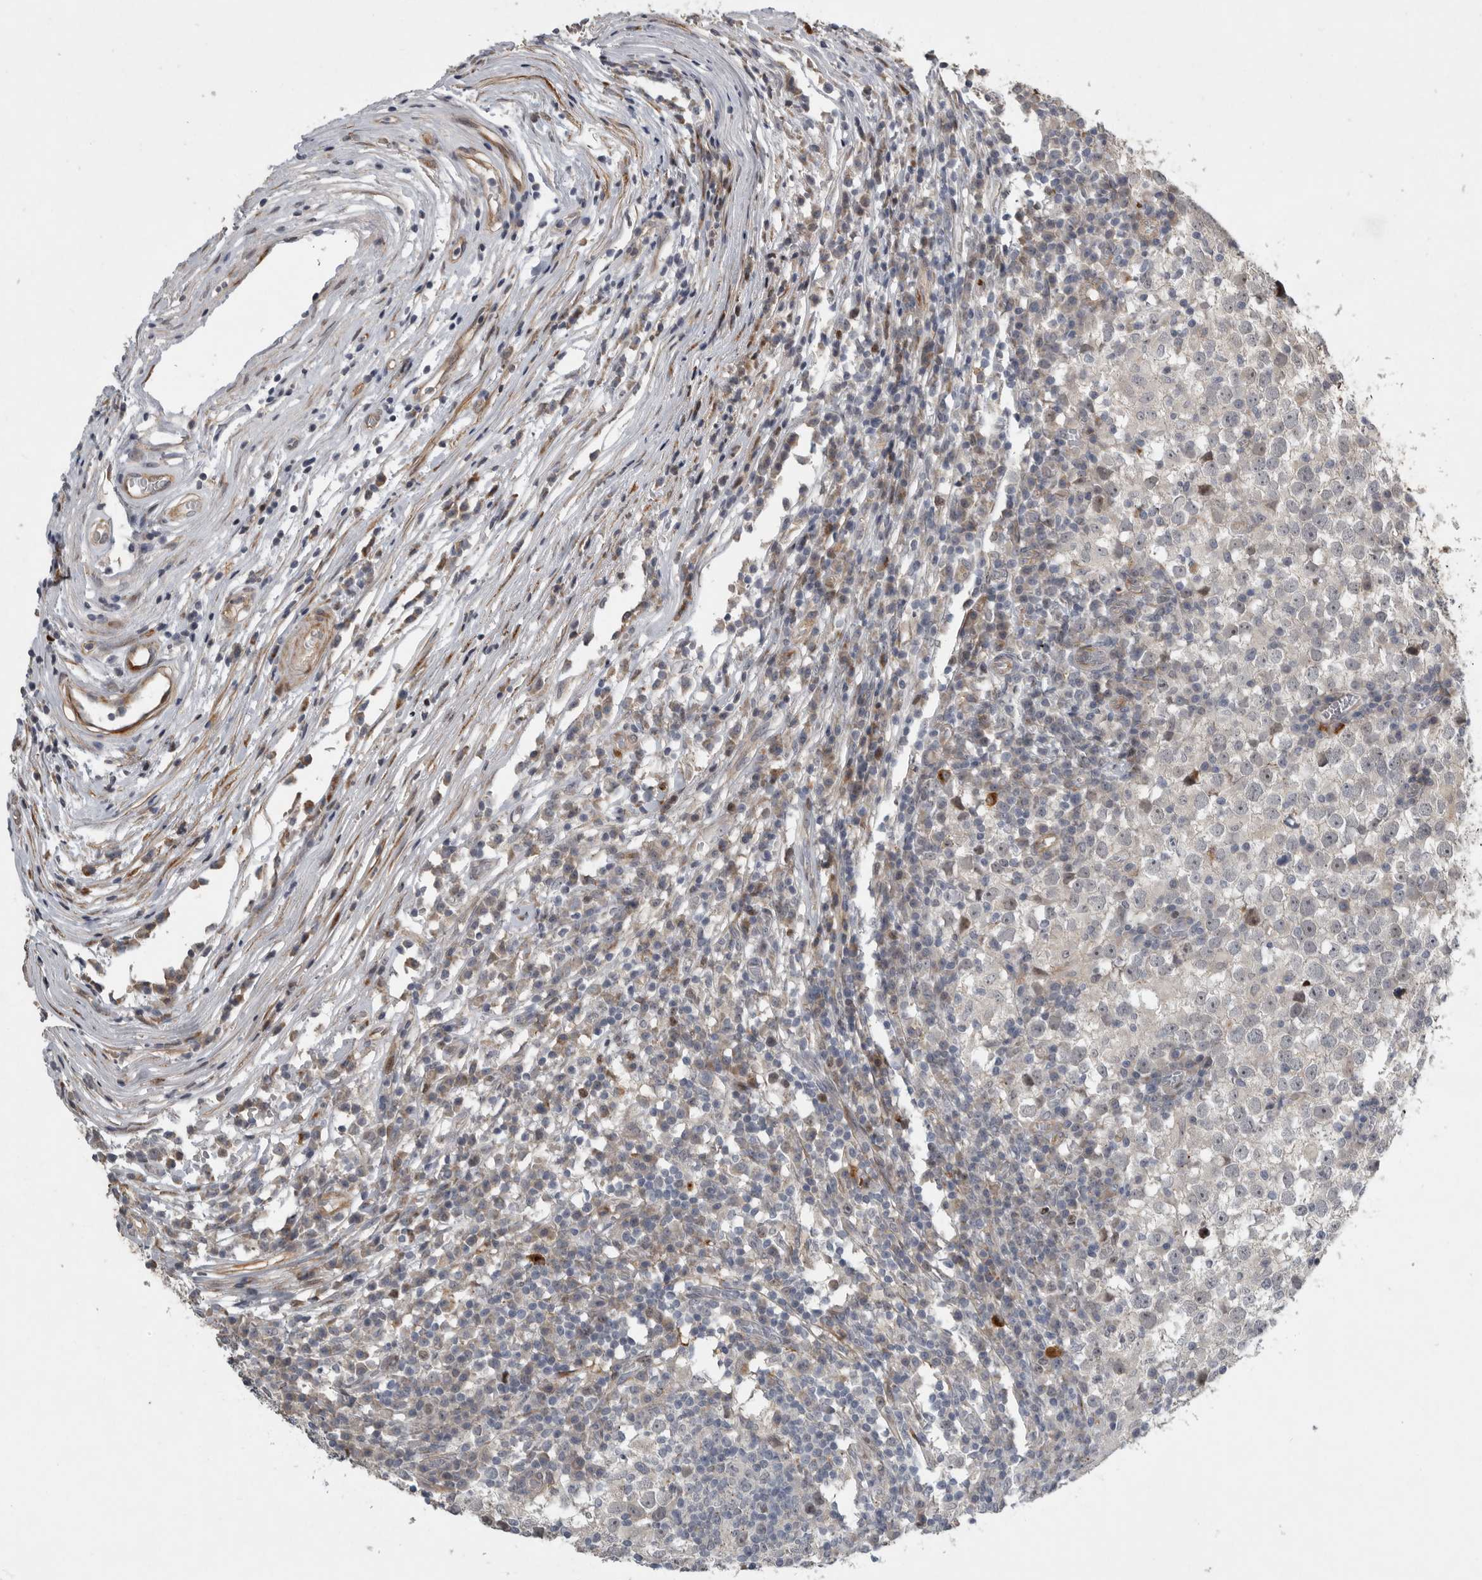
{"staining": {"intensity": "negative", "quantity": "none", "location": "none"}, "tissue": "testis cancer", "cell_type": "Tumor cells", "image_type": "cancer", "snomed": [{"axis": "morphology", "description": "Seminoma, NOS"}, {"axis": "topography", "description": "Testis"}], "caption": "High power microscopy micrograph of an immunohistochemistry (IHC) micrograph of testis cancer, revealing no significant positivity in tumor cells.", "gene": "MPDZ", "patient": {"sex": "male", "age": 65}}